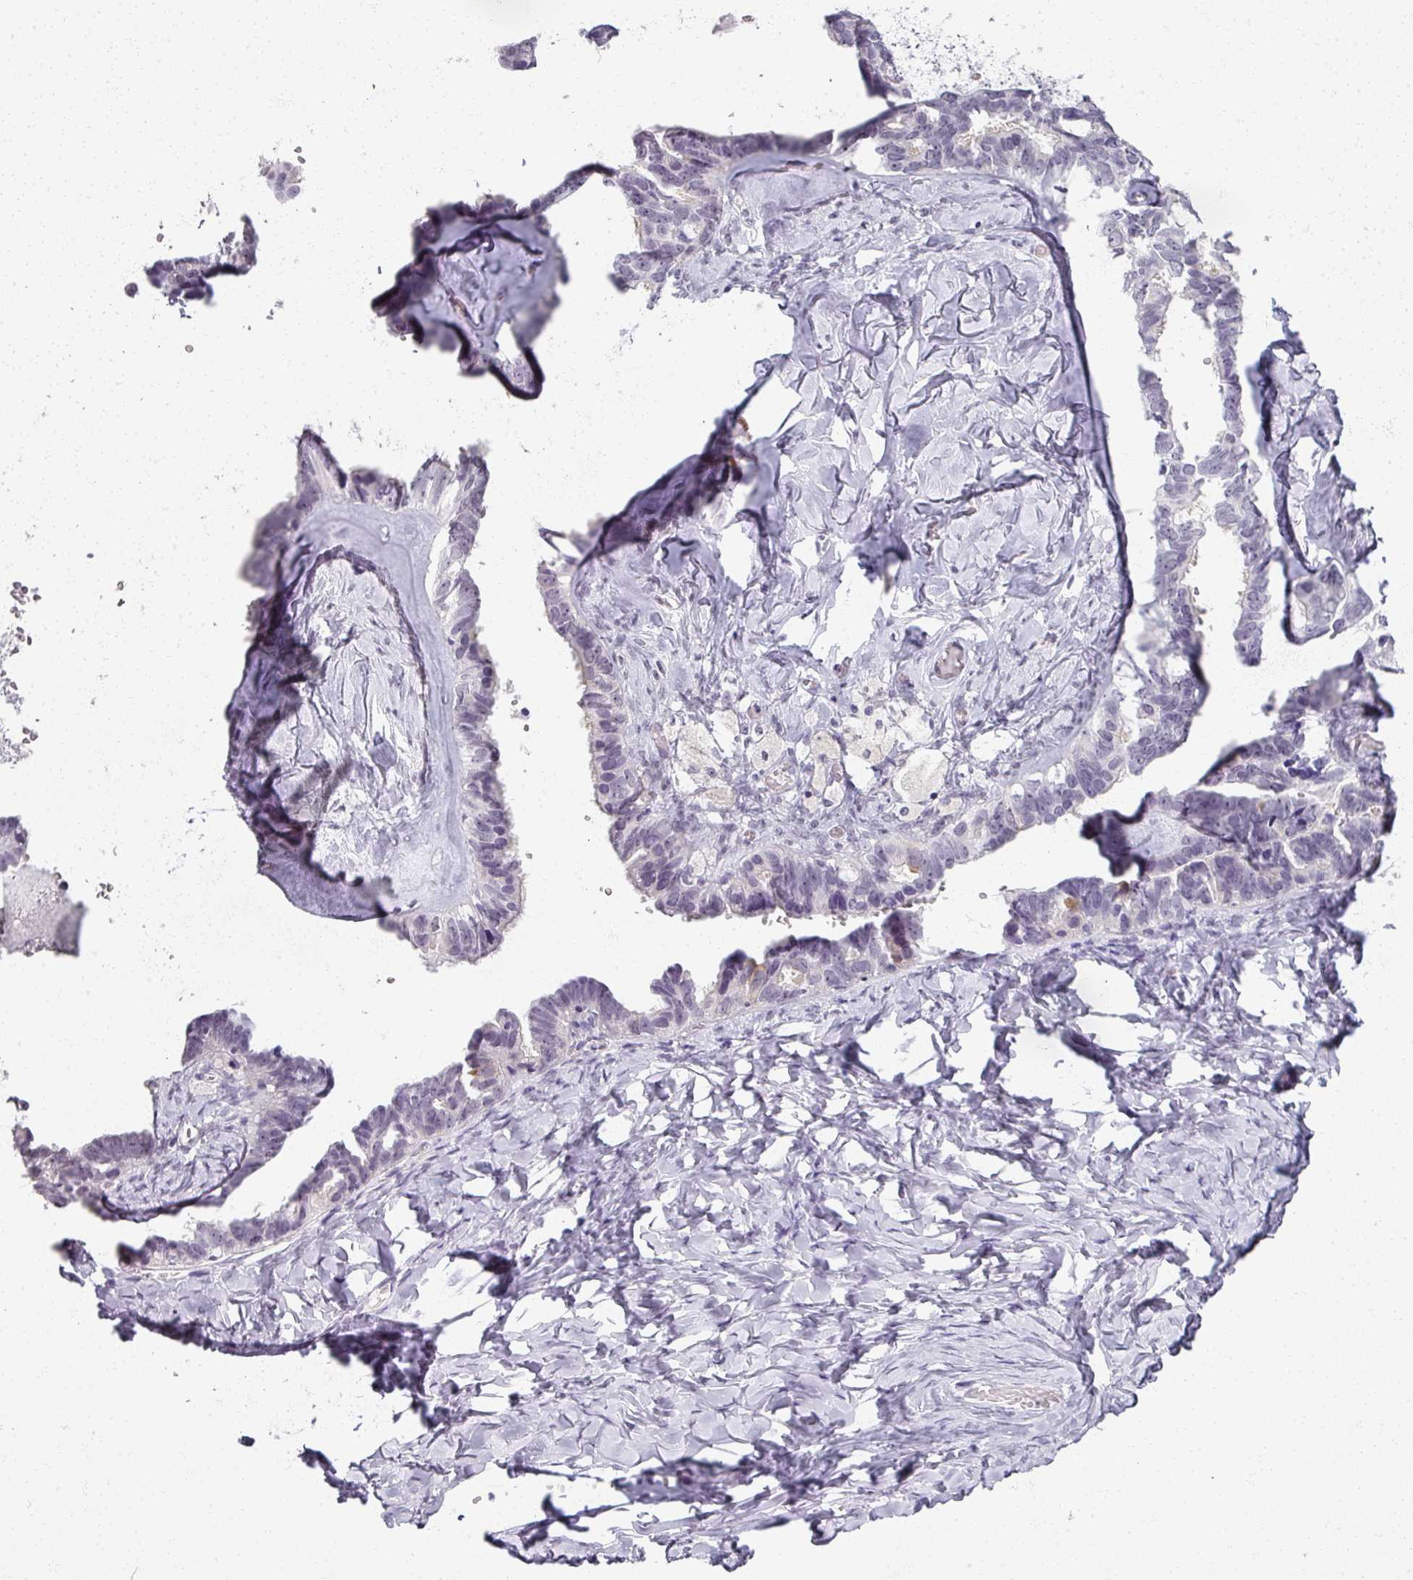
{"staining": {"intensity": "negative", "quantity": "none", "location": "none"}, "tissue": "ovarian cancer", "cell_type": "Tumor cells", "image_type": "cancer", "snomed": [{"axis": "morphology", "description": "Cystadenocarcinoma, serous, NOS"}, {"axis": "topography", "description": "Ovary"}], "caption": "DAB immunohistochemical staining of ovarian cancer exhibits no significant staining in tumor cells. (DAB (3,3'-diaminobenzidine) immunohistochemistry, high magnification).", "gene": "RFPL2", "patient": {"sex": "female", "age": 69}}